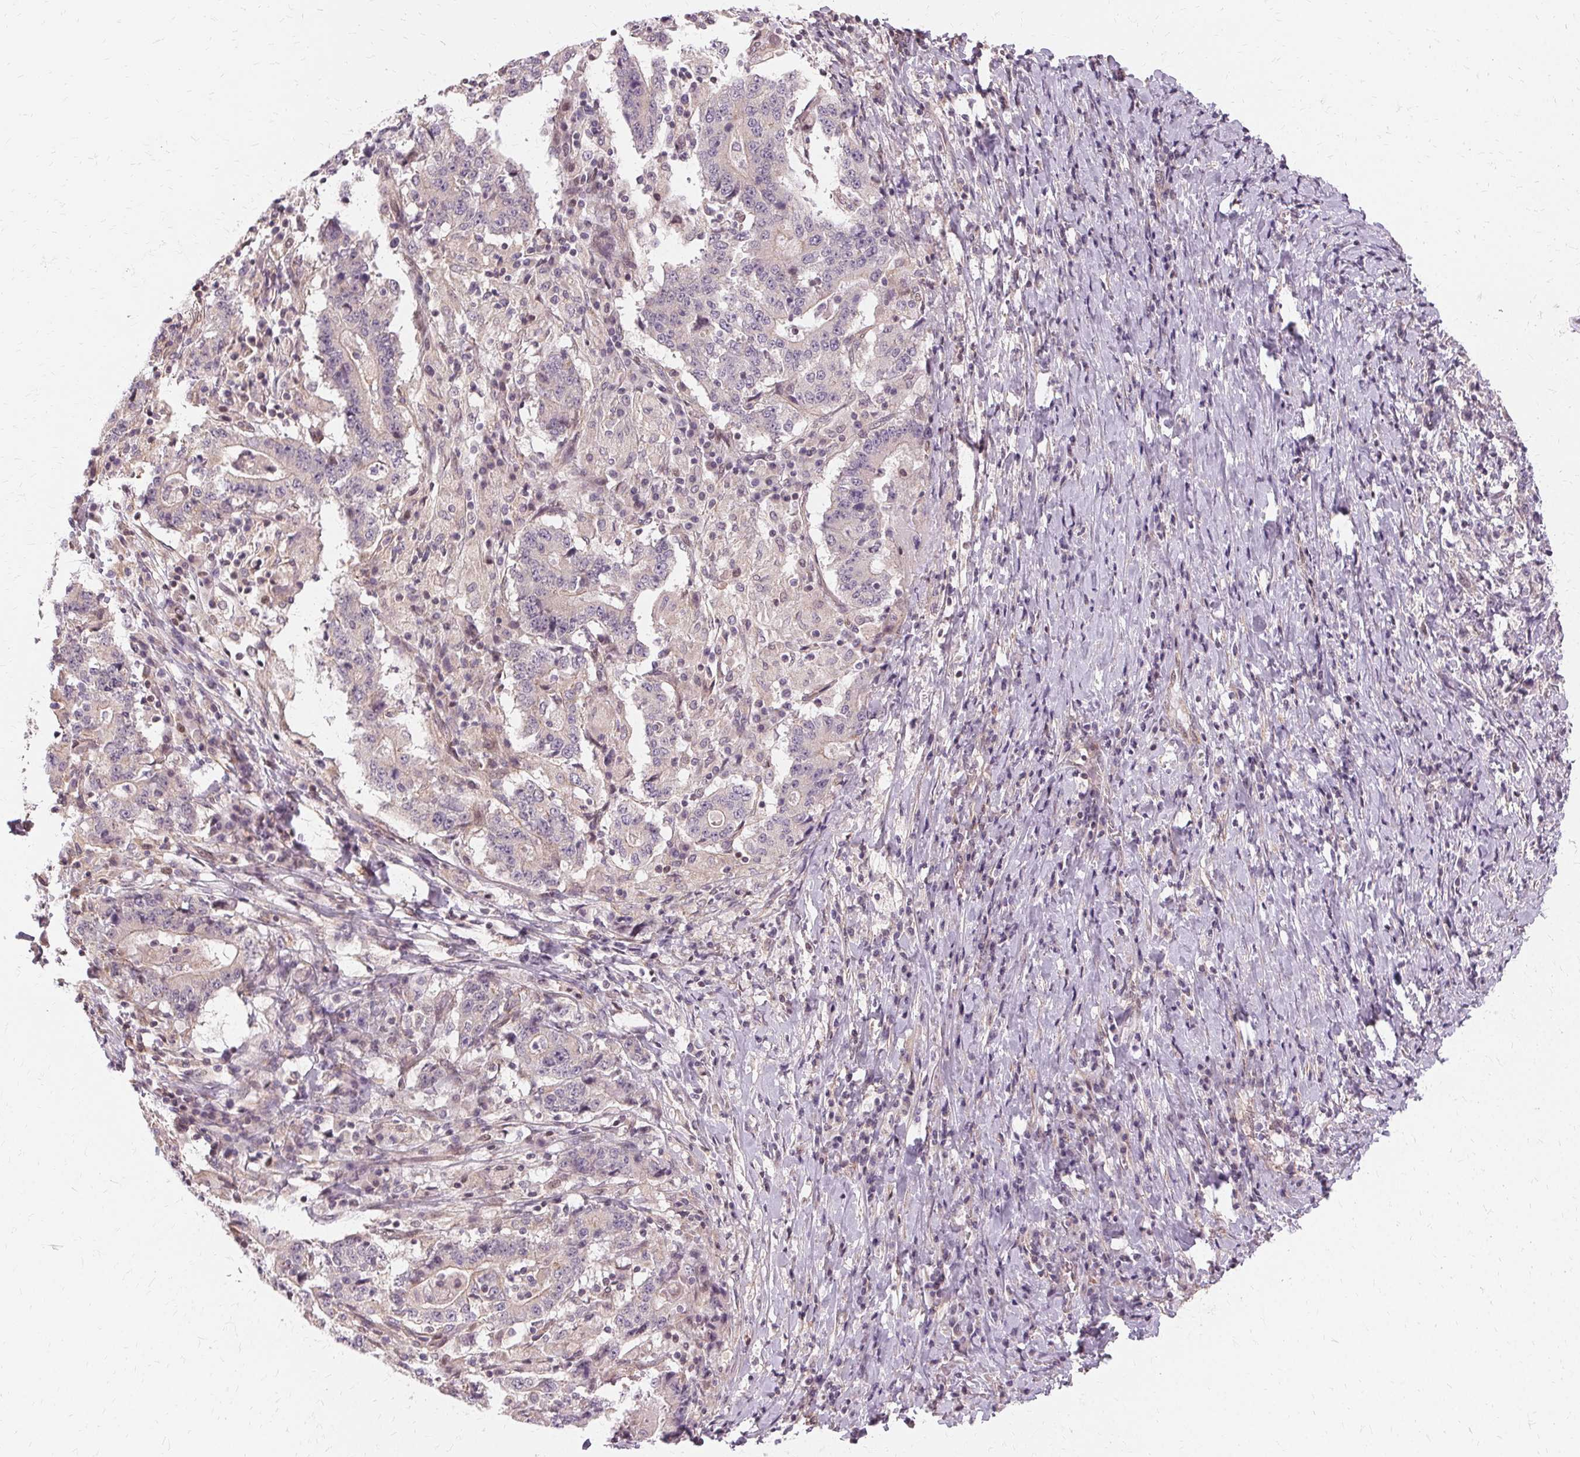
{"staining": {"intensity": "negative", "quantity": "none", "location": "none"}, "tissue": "stomach cancer", "cell_type": "Tumor cells", "image_type": "cancer", "snomed": [{"axis": "morphology", "description": "Normal tissue, NOS"}, {"axis": "morphology", "description": "Adenocarcinoma, NOS"}, {"axis": "topography", "description": "Stomach, upper"}, {"axis": "topography", "description": "Stomach"}], "caption": "Photomicrograph shows no protein positivity in tumor cells of stomach adenocarcinoma tissue.", "gene": "USP8", "patient": {"sex": "male", "age": 59}}